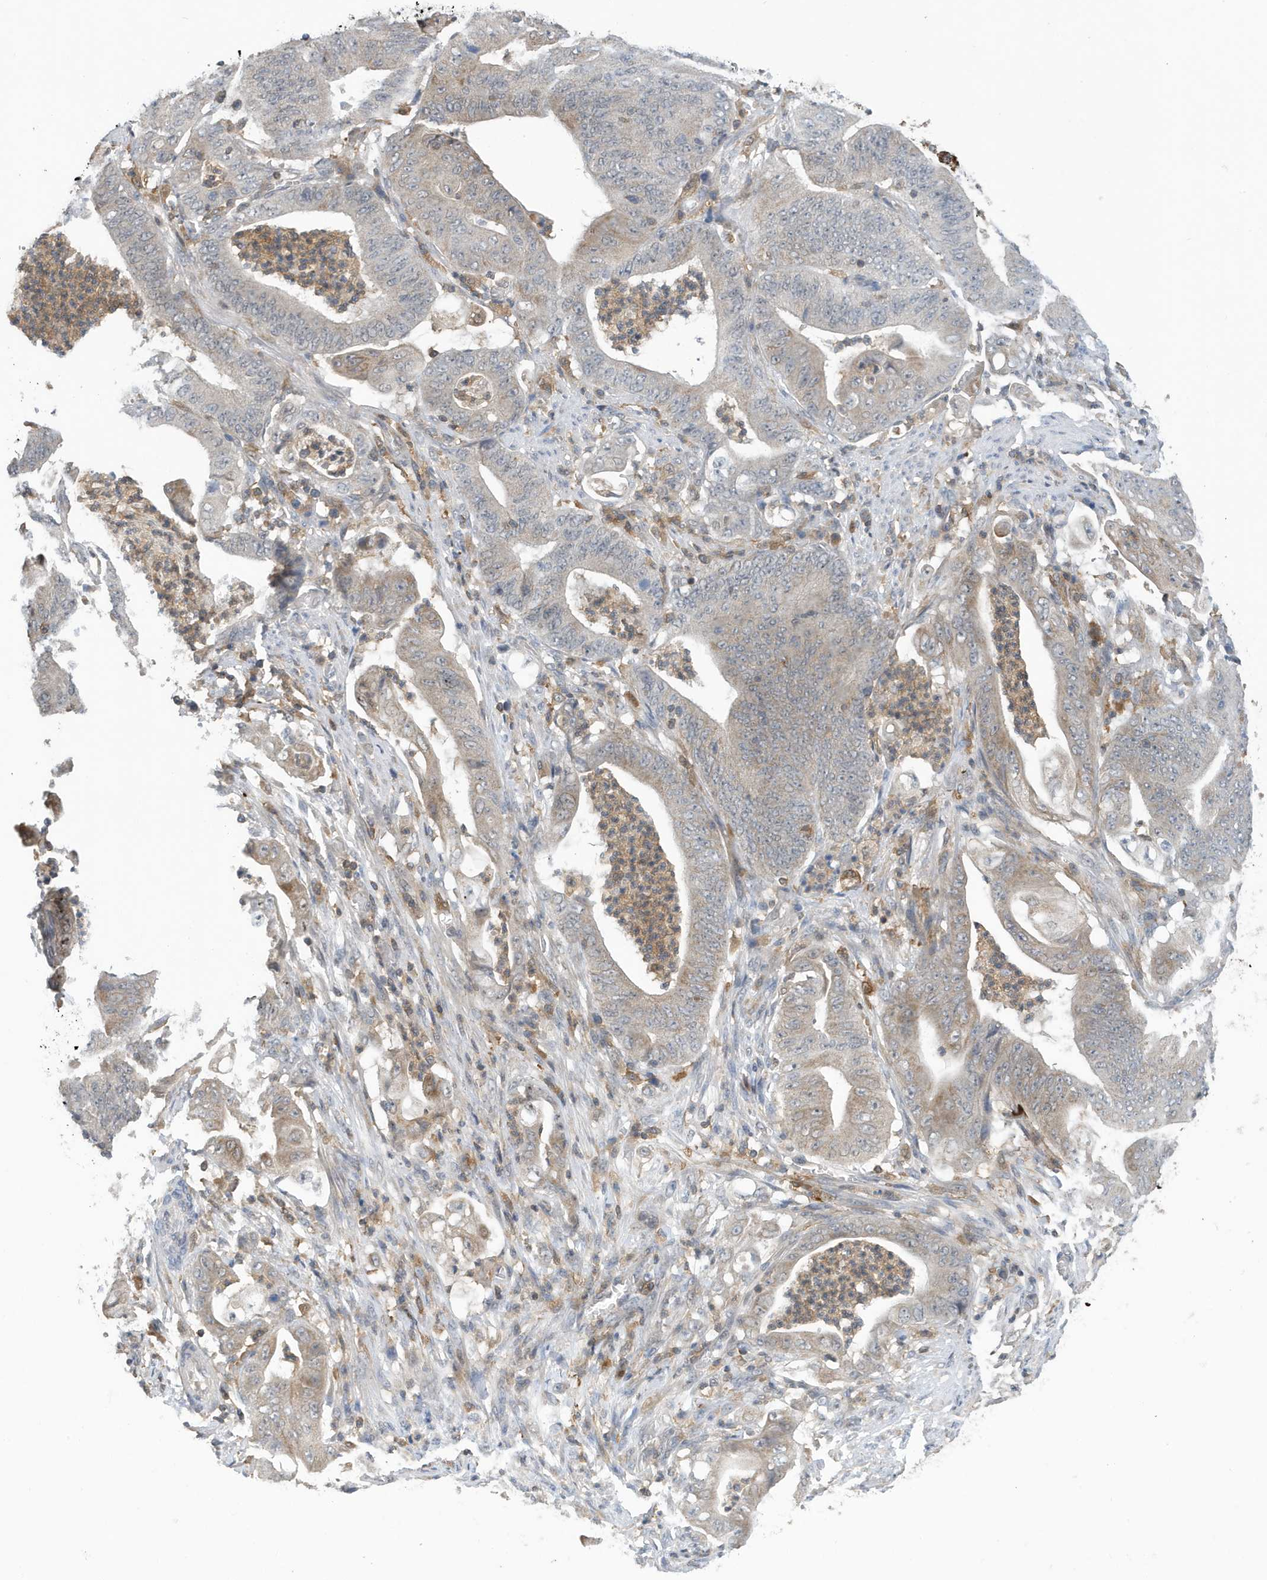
{"staining": {"intensity": "weak", "quantity": "25%-75%", "location": "cytoplasmic/membranous"}, "tissue": "stomach cancer", "cell_type": "Tumor cells", "image_type": "cancer", "snomed": [{"axis": "morphology", "description": "Adenocarcinoma, NOS"}, {"axis": "topography", "description": "Stomach"}], "caption": "Immunohistochemical staining of human stomach cancer (adenocarcinoma) exhibits weak cytoplasmic/membranous protein staining in about 25%-75% of tumor cells.", "gene": "NSUN3", "patient": {"sex": "female", "age": 73}}